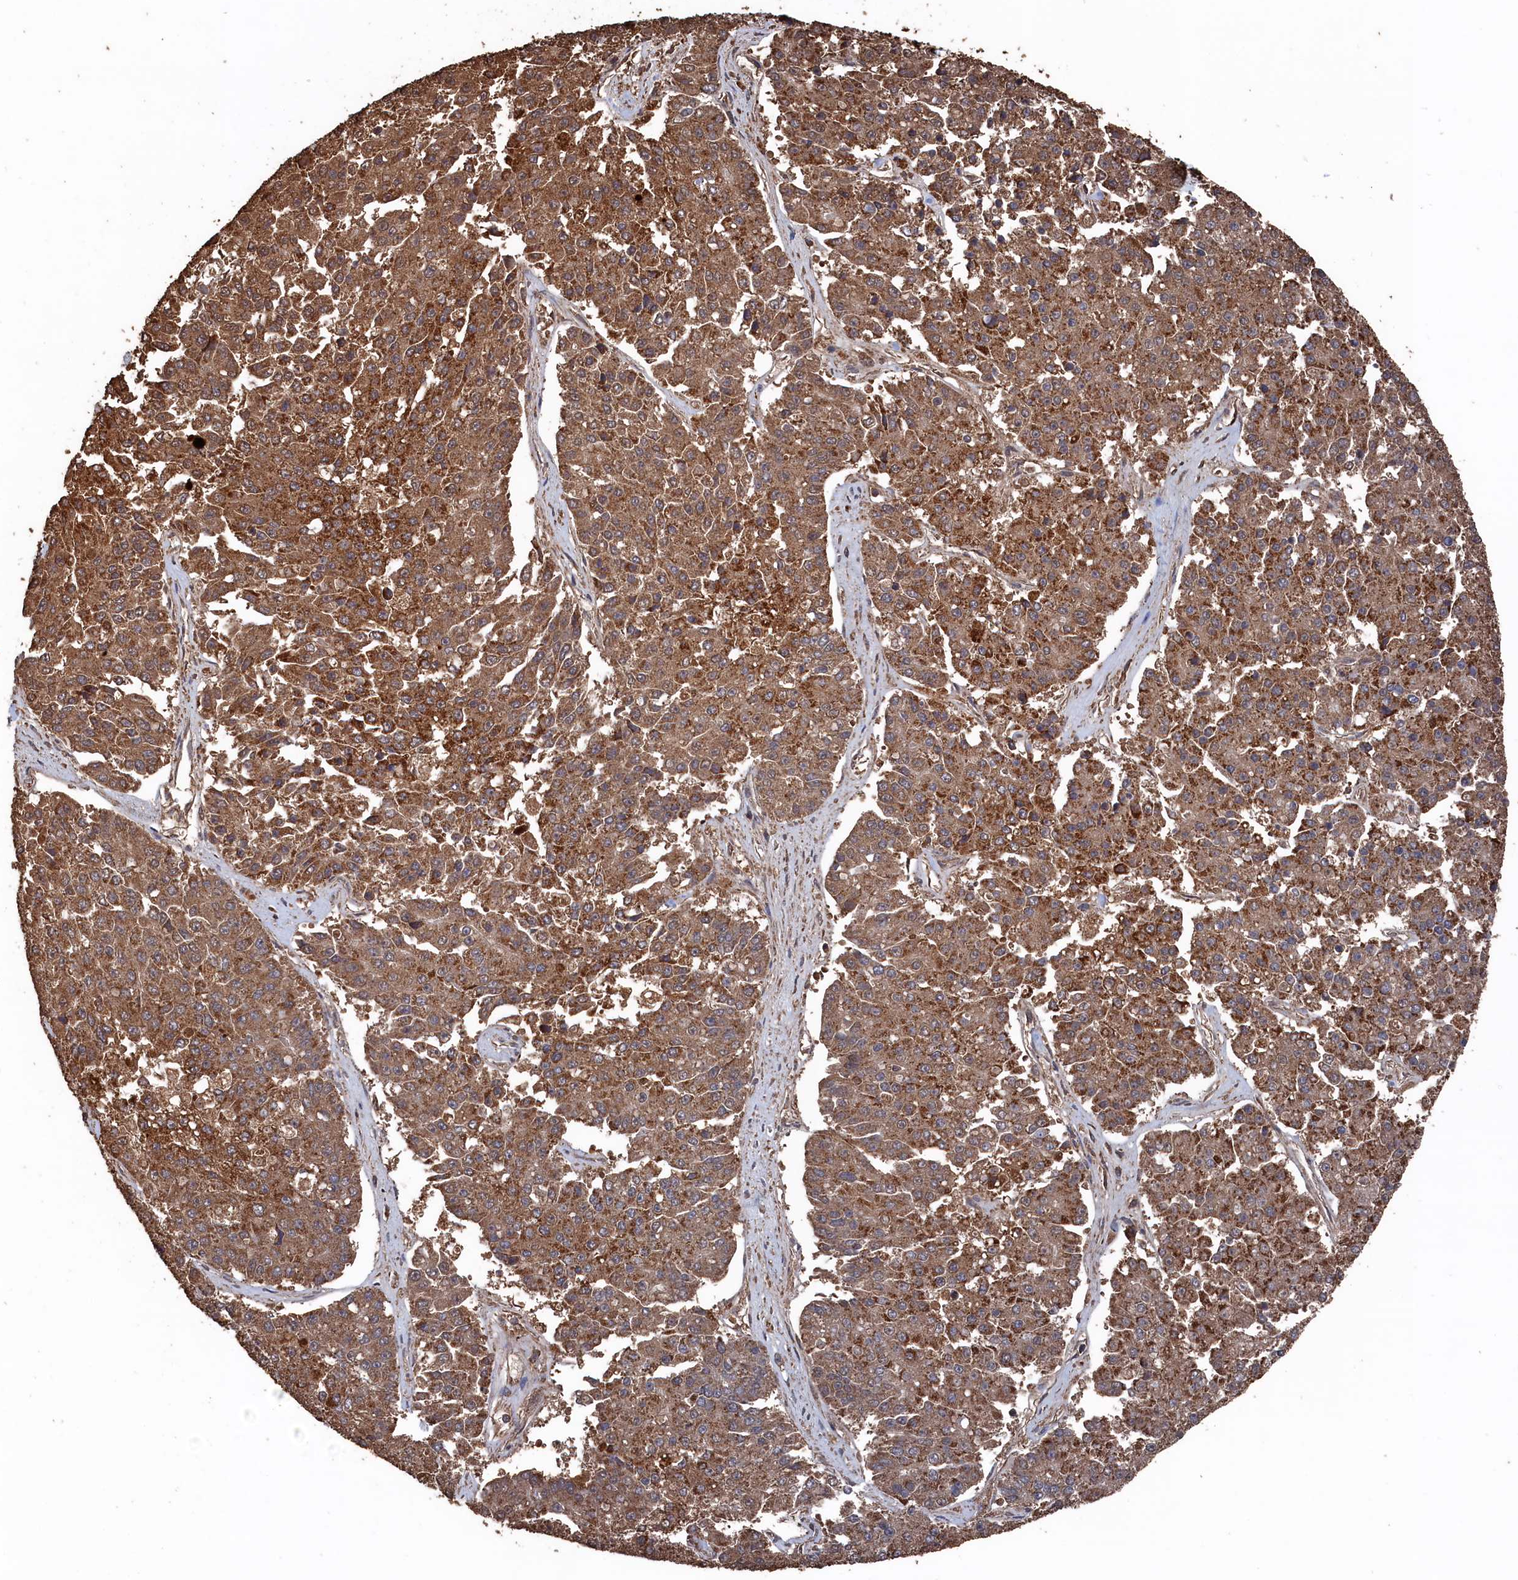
{"staining": {"intensity": "moderate", "quantity": ">75%", "location": "cytoplasmic/membranous"}, "tissue": "pancreatic cancer", "cell_type": "Tumor cells", "image_type": "cancer", "snomed": [{"axis": "morphology", "description": "Adenocarcinoma, NOS"}, {"axis": "topography", "description": "Pancreas"}], "caption": "An image of human pancreatic adenocarcinoma stained for a protein exhibits moderate cytoplasmic/membranous brown staining in tumor cells.", "gene": "SNX33", "patient": {"sex": "male", "age": 50}}